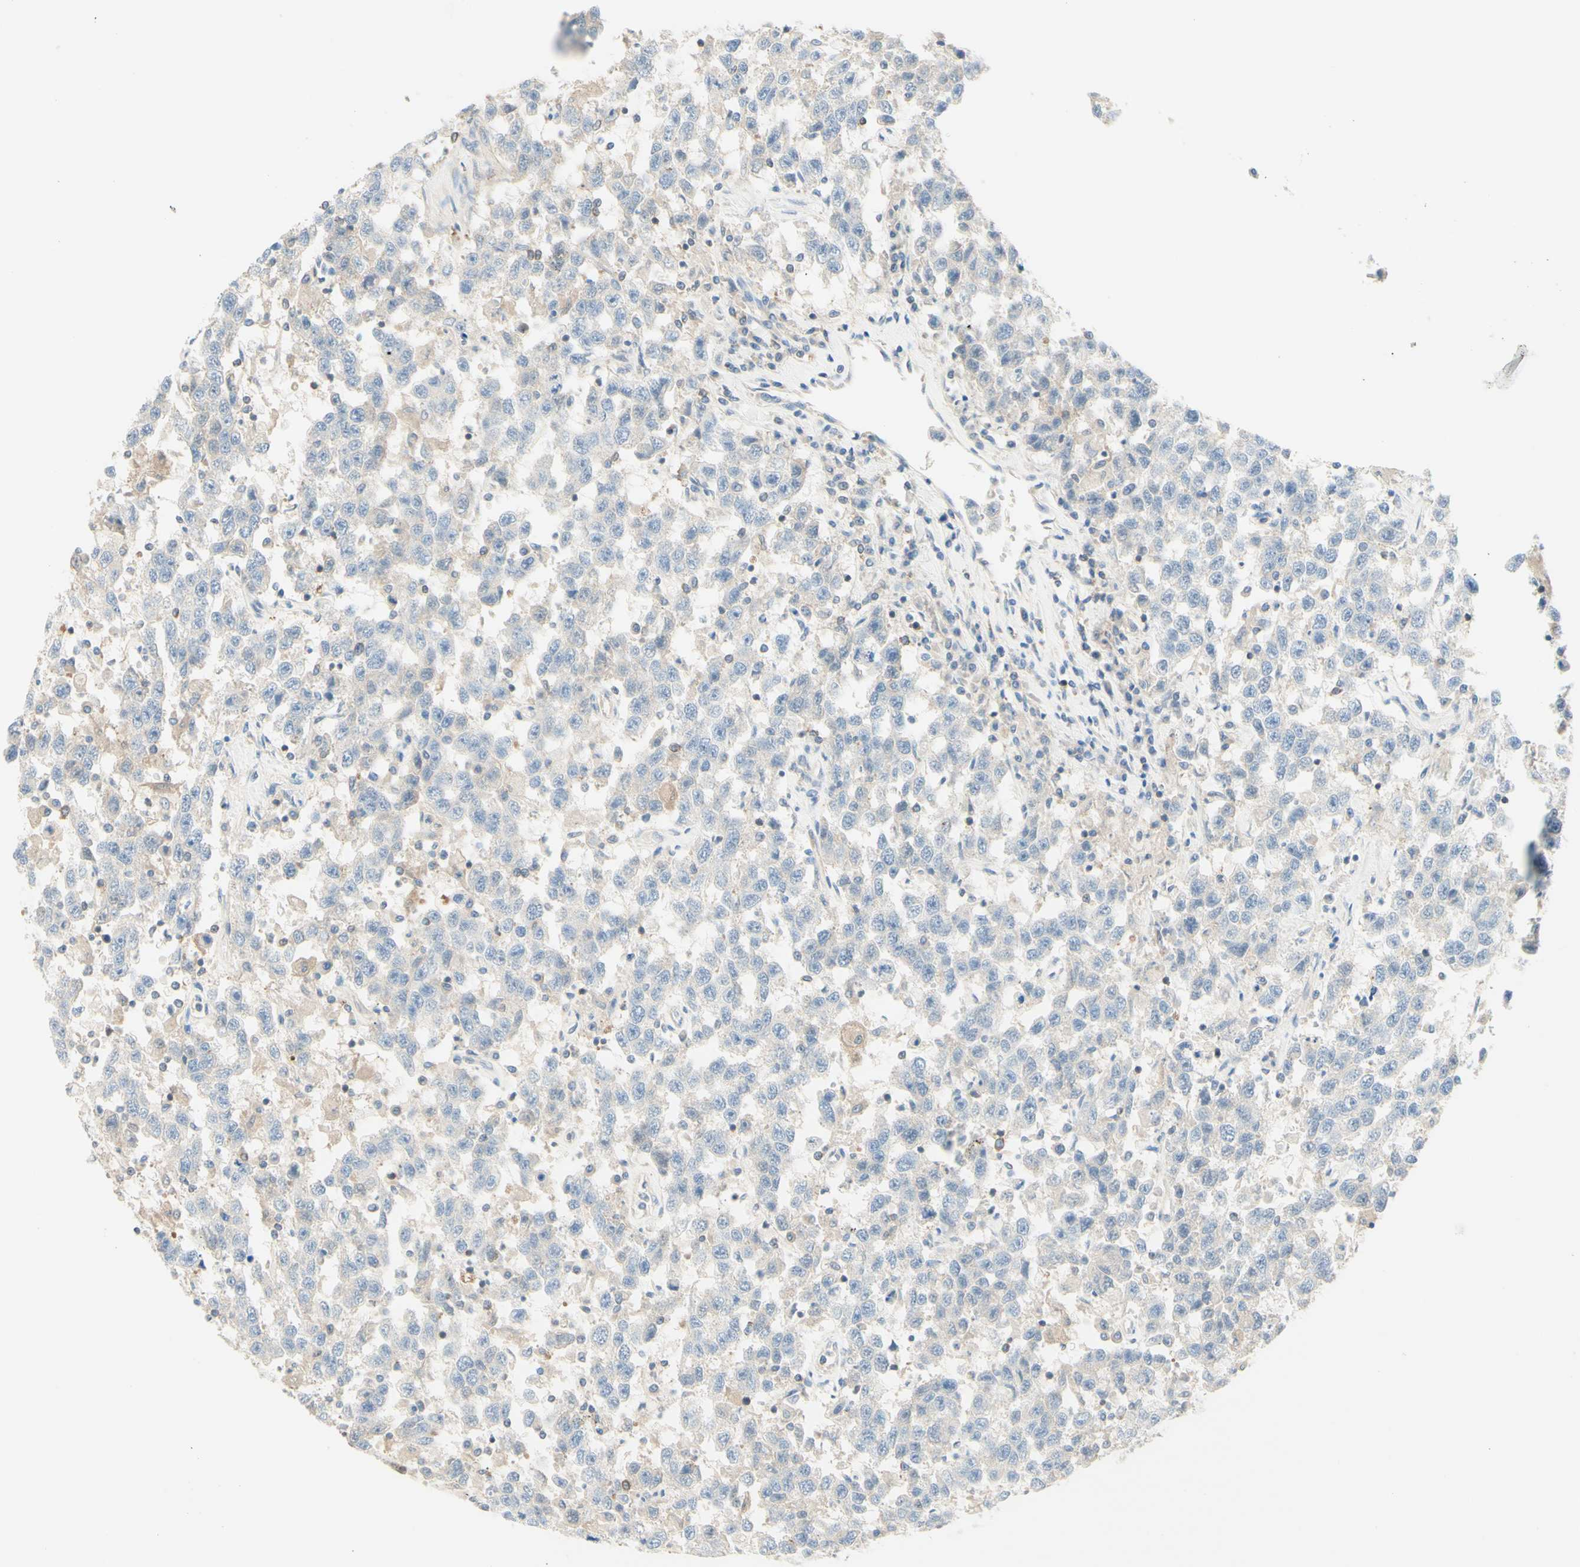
{"staining": {"intensity": "negative", "quantity": "none", "location": "none"}, "tissue": "testis cancer", "cell_type": "Tumor cells", "image_type": "cancer", "snomed": [{"axis": "morphology", "description": "Seminoma, NOS"}, {"axis": "topography", "description": "Testis"}], "caption": "This histopathology image is of testis cancer (seminoma) stained with immunohistochemistry (IHC) to label a protein in brown with the nuclei are counter-stained blue. There is no staining in tumor cells.", "gene": "MTM1", "patient": {"sex": "male", "age": 41}}